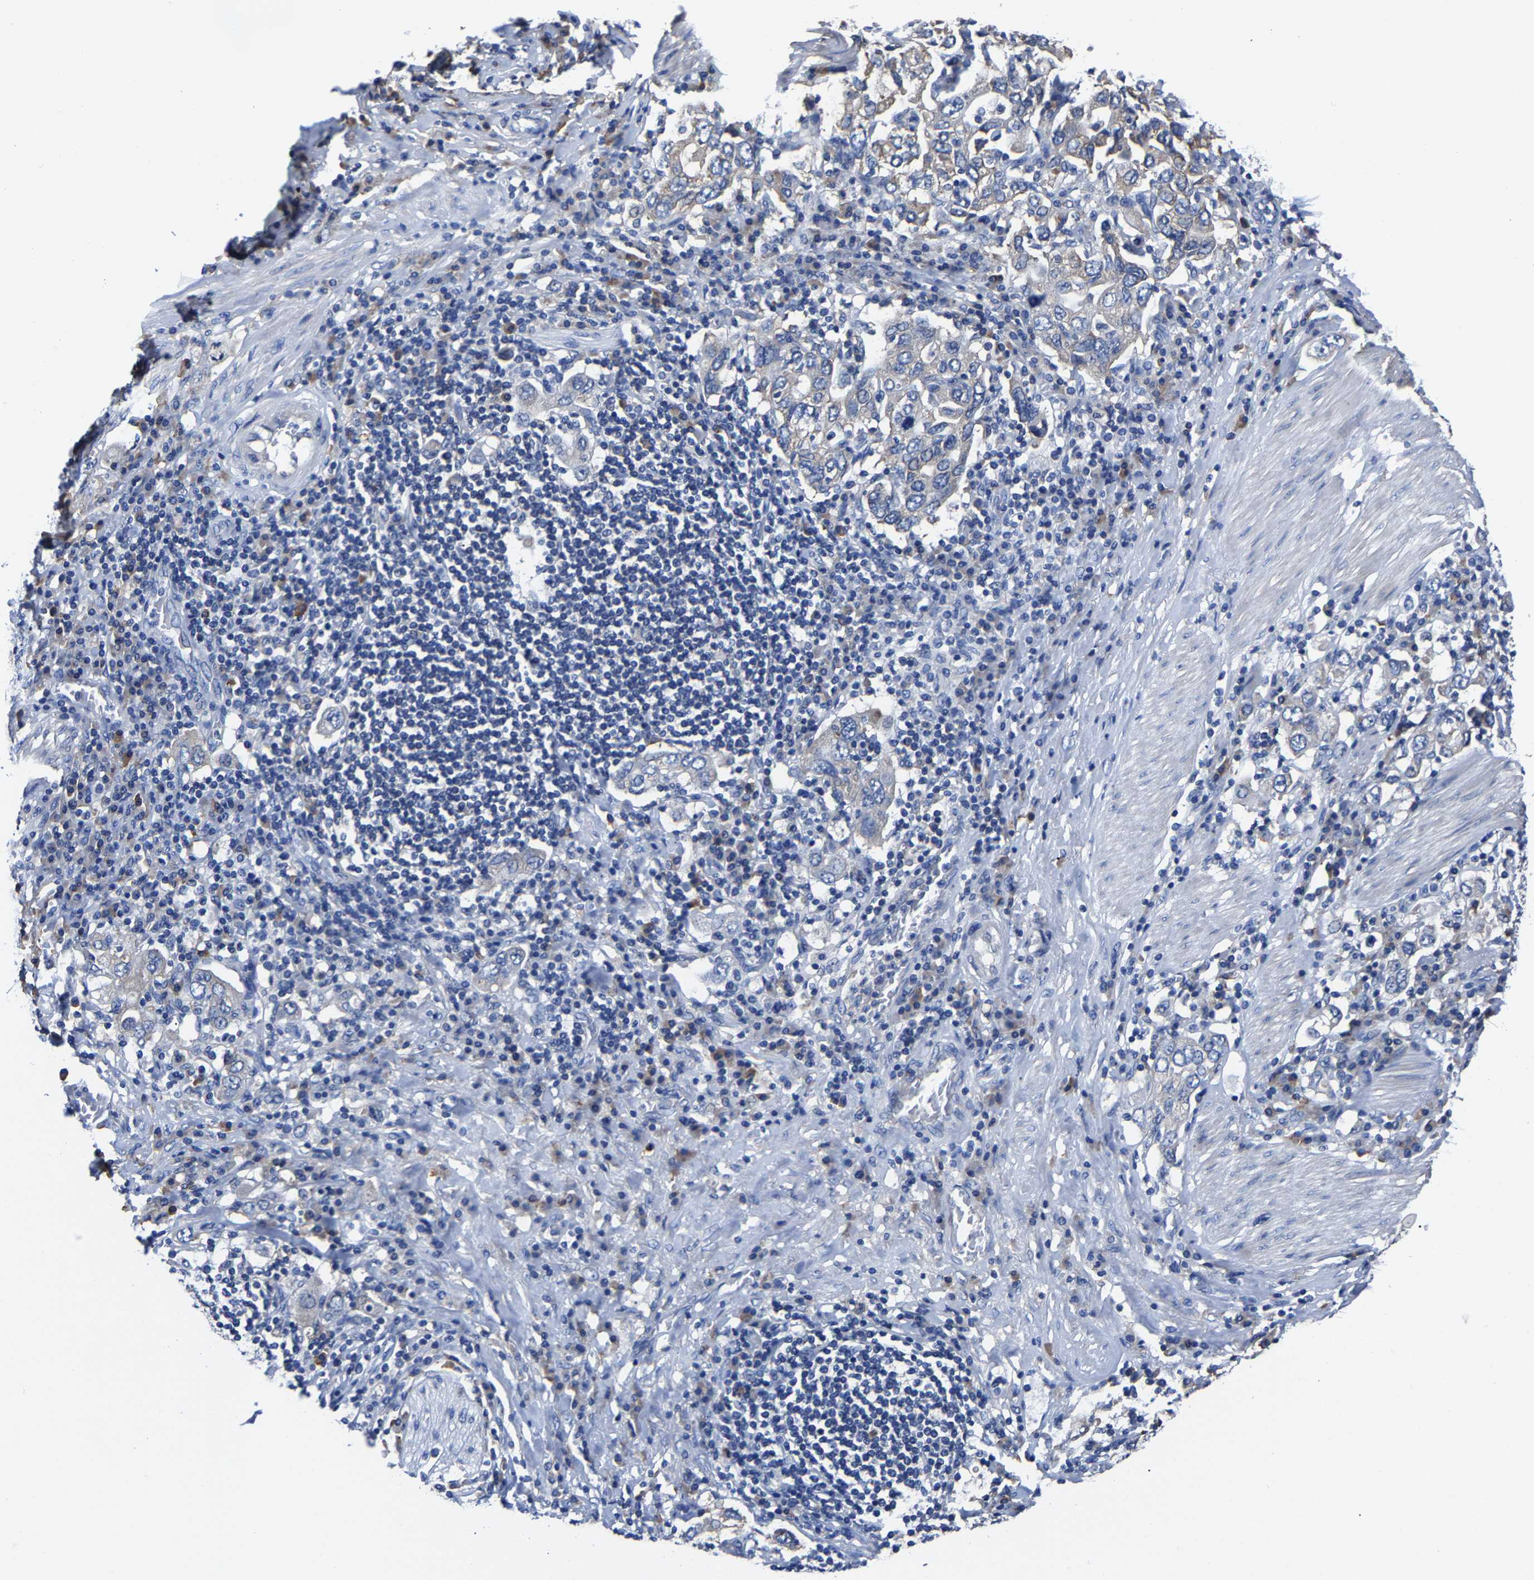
{"staining": {"intensity": "weak", "quantity": "<25%", "location": "cytoplasmic/membranous"}, "tissue": "stomach cancer", "cell_type": "Tumor cells", "image_type": "cancer", "snomed": [{"axis": "morphology", "description": "Adenocarcinoma, NOS"}, {"axis": "topography", "description": "Stomach, upper"}], "caption": "Immunohistochemical staining of human stomach cancer demonstrates no significant positivity in tumor cells.", "gene": "SRPK2", "patient": {"sex": "male", "age": 62}}